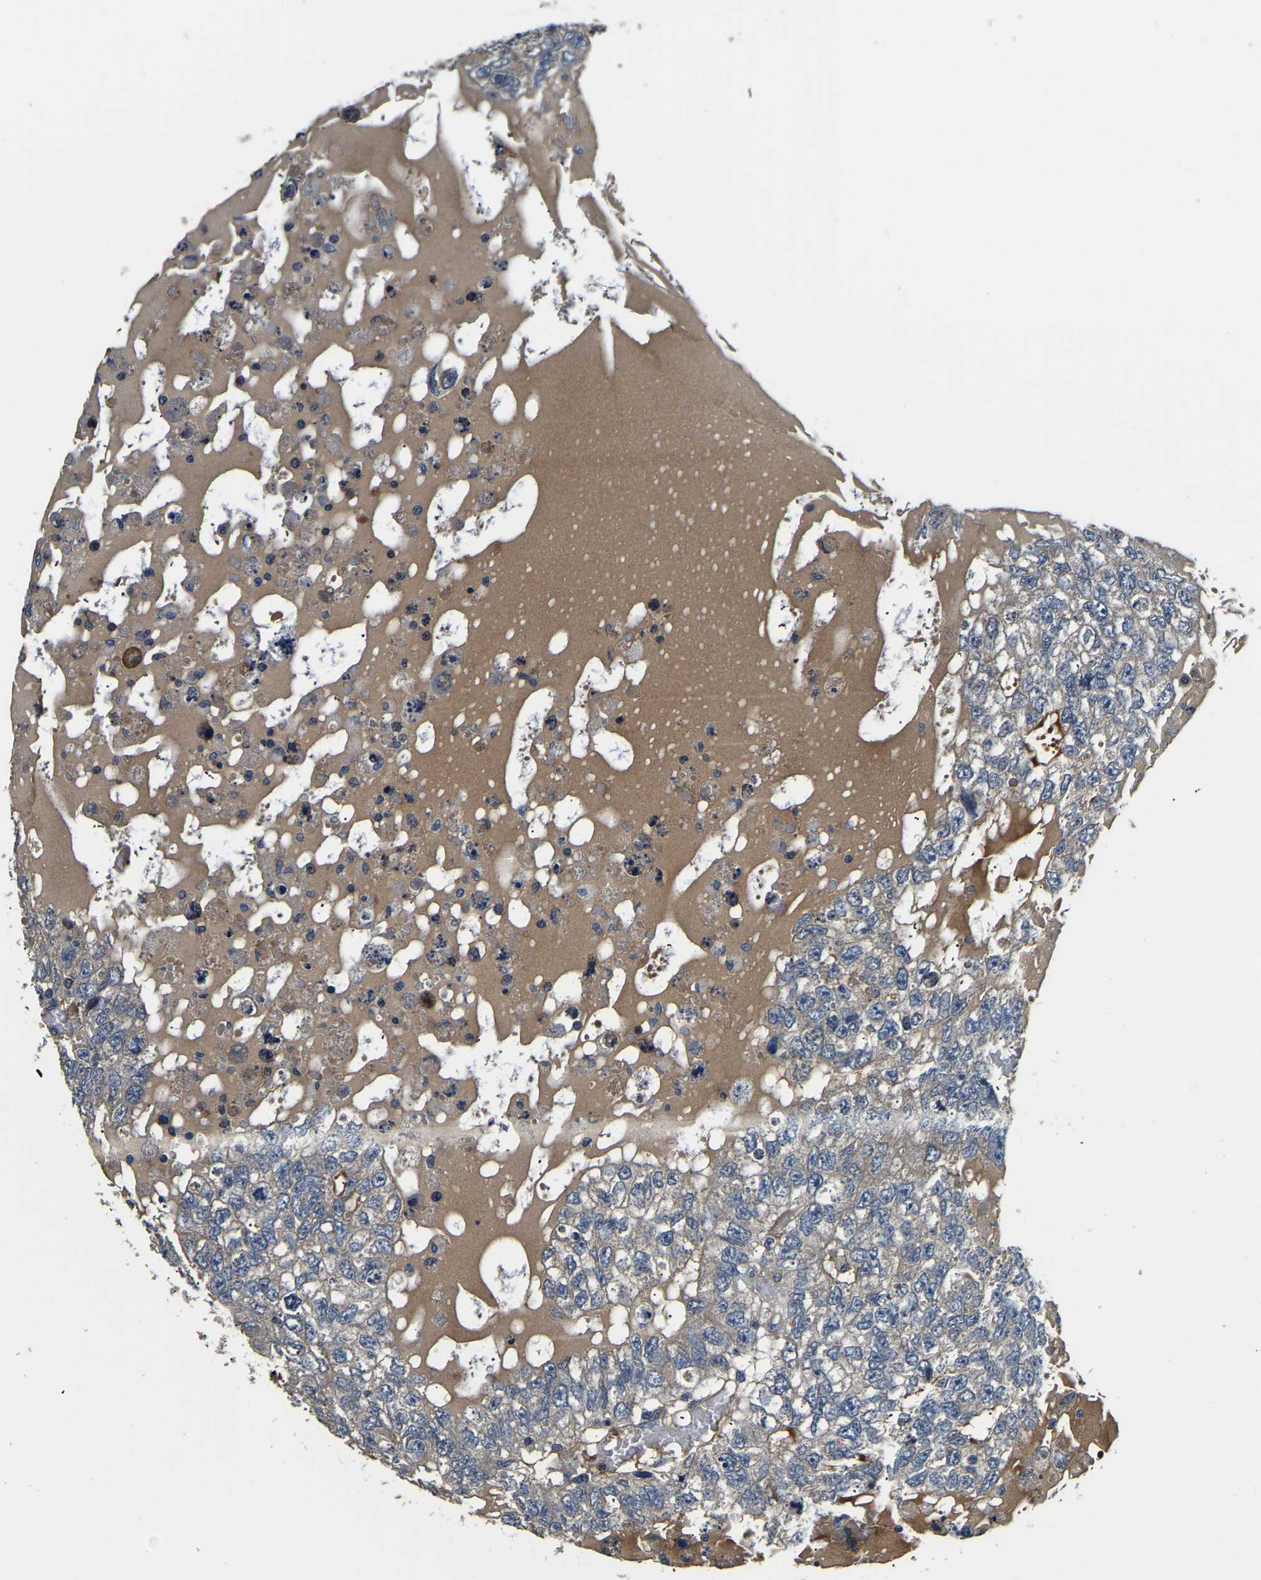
{"staining": {"intensity": "negative", "quantity": "none", "location": "none"}, "tissue": "testis cancer", "cell_type": "Tumor cells", "image_type": "cancer", "snomed": [{"axis": "morphology", "description": "Carcinoma, Embryonal, NOS"}, {"axis": "topography", "description": "Testis"}], "caption": "Testis cancer (embryonal carcinoma) was stained to show a protein in brown. There is no significant staining in tumor cells.", "gene": "RNF39", "patient": {"sex": "male", "age": 36}}